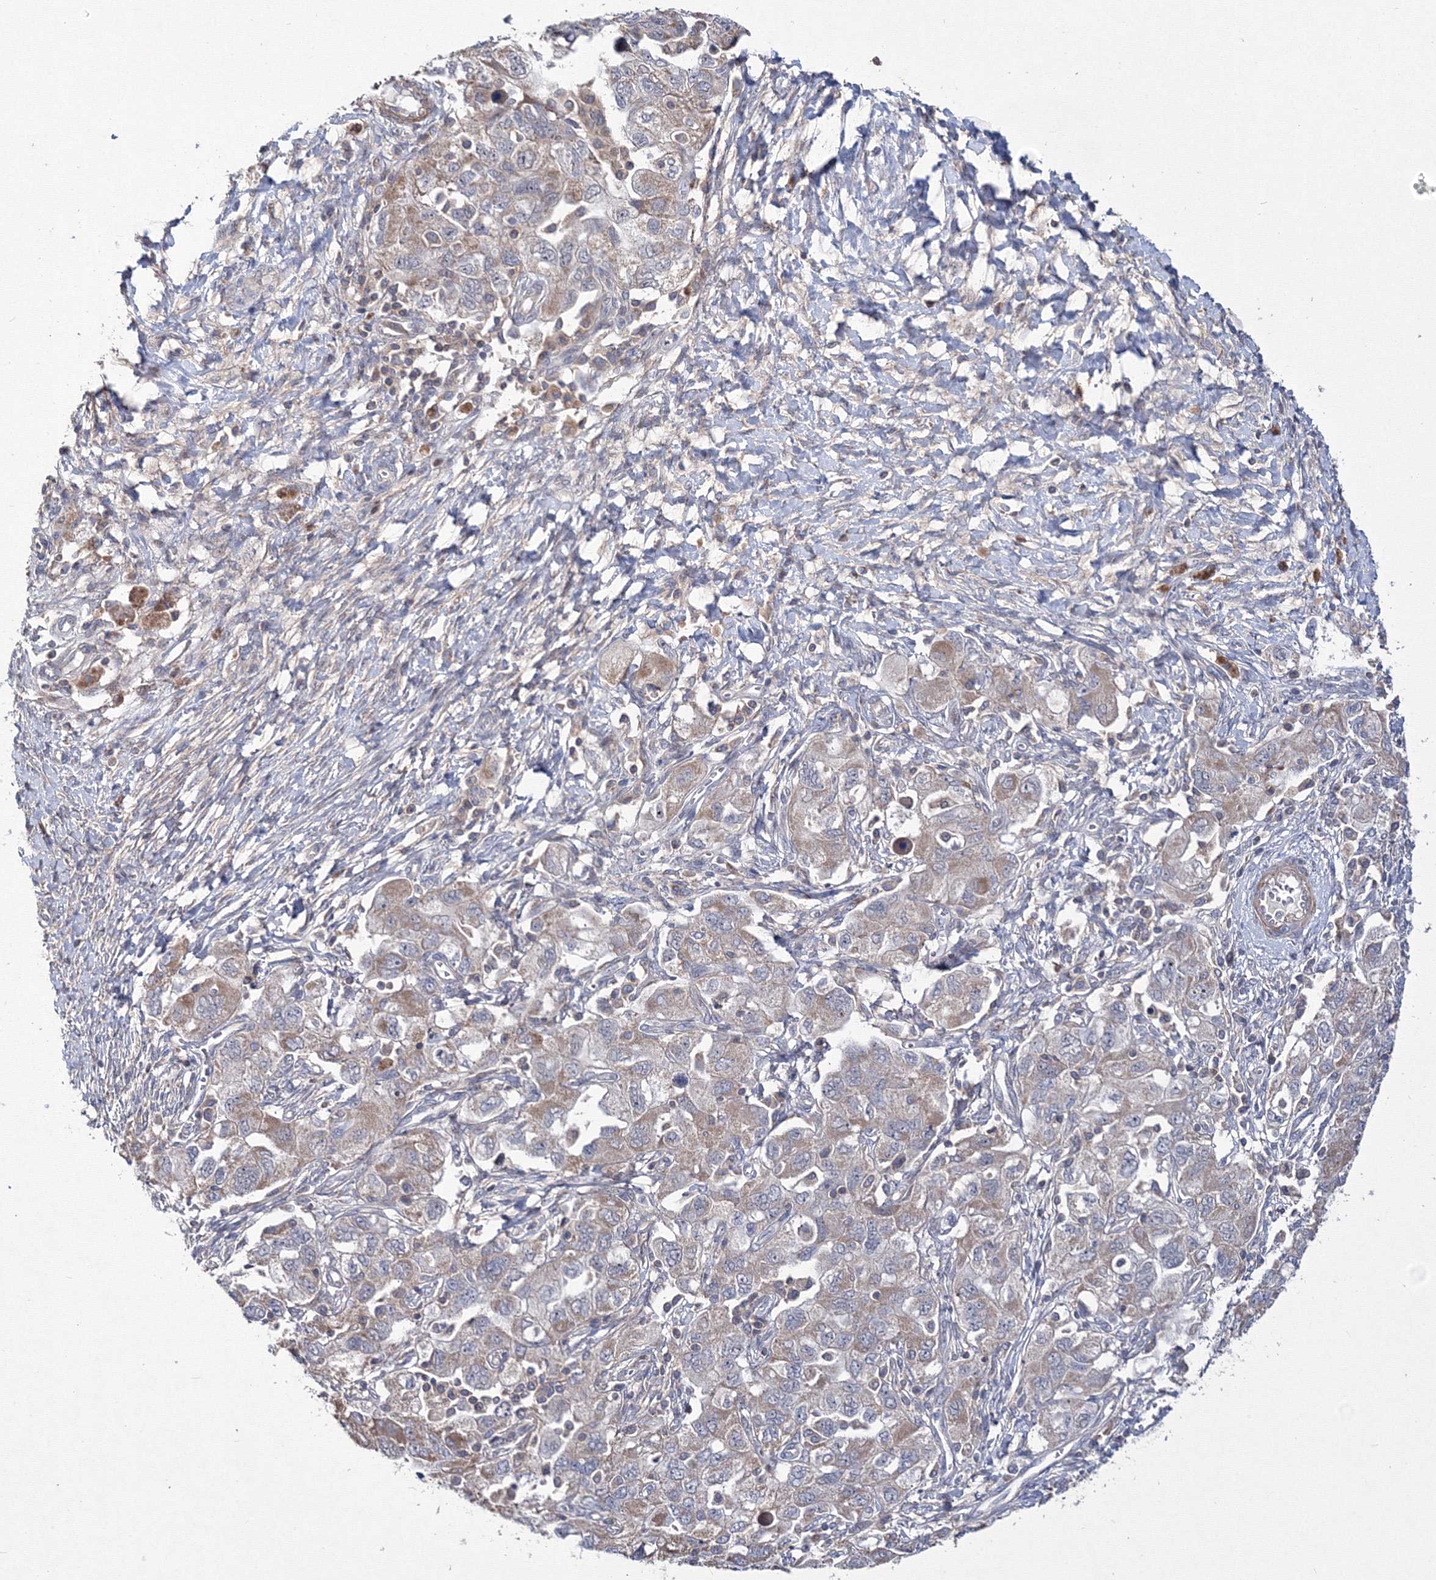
{"staining": {"intensity": "negative", "quantity": "none", "location": "none"}, "tissue": "ovarian cancer", "cell_type": "Tumor cells", "image_type": "cancer", "snomed": [{"axis": "morphology", "description": "Carcinoma, NOS"}, {"axis": "morphology", "description": "Cystadenocarcinoma, serous, NOS"}, {"axis": "topography", "description": "Ovary"}], "caption": "Tumor cells show no significant staining in ovarian cancer (serous cystadenocarcinoma).", "gene": "PPP2R2B", "patient": {"sex": "female", "age": 69}}